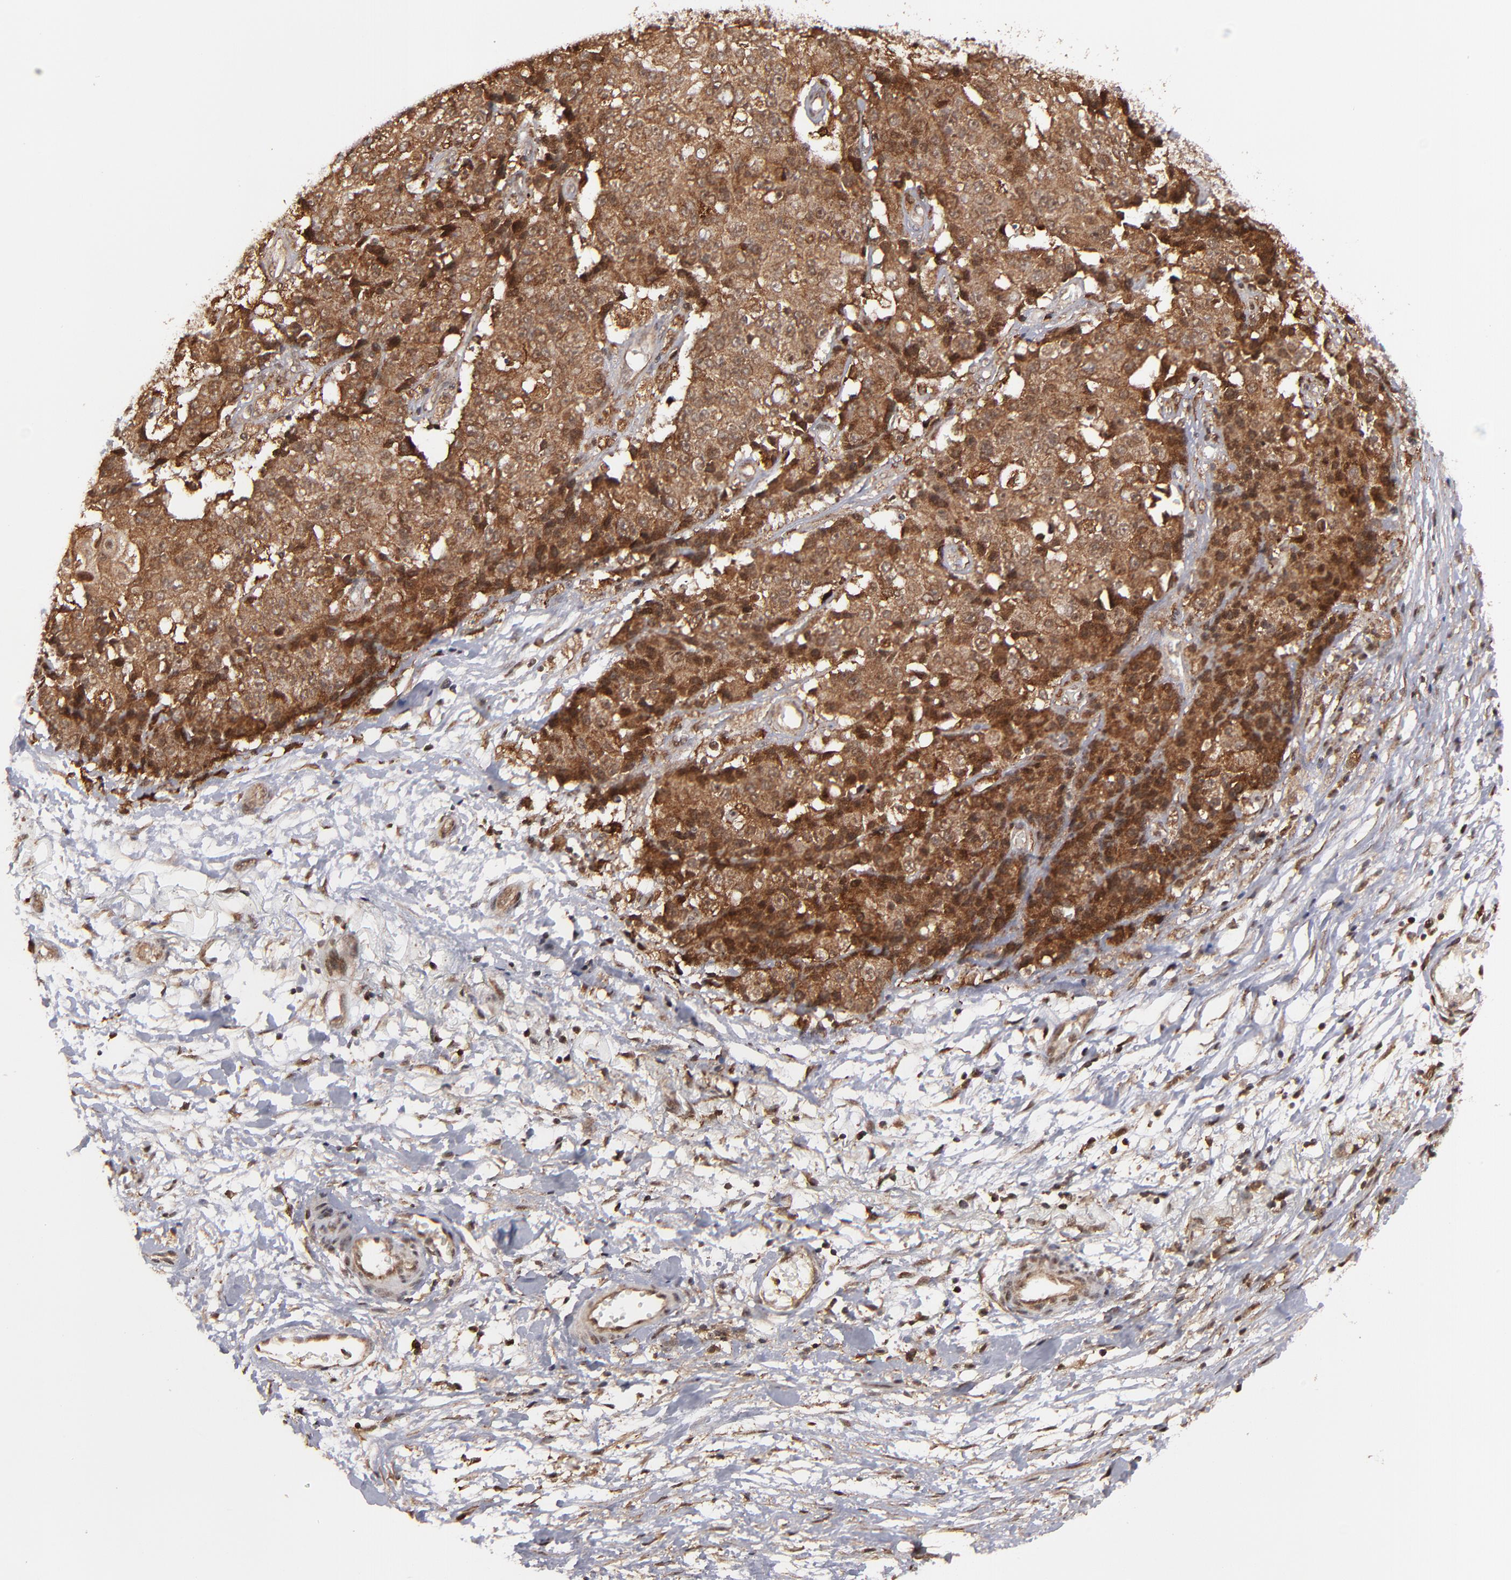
{"staining": {"intensity": "strong", "quantity": ">75%", "location": "cytoplasmic/membranous,nuclear"}, "tissue": "ovarian cancer", "cell_type": "Tumor cells", "image_type": "cancer", "snomed": [{"axis": "morphology", "description": "Carcinoma, endometroid"}, {"axis": "topography", "description": "Ovary"}], "caption": "IHC micrograph of endometroid carcinoma (ovarian) stained for a protein (brown), which reveals high levels of strong cytoplasmic/membranous and nuclear staining in approximately >75% of tumor cells.", "gene": "RGS6", "patient": {"sex": "female", "age": 42}}